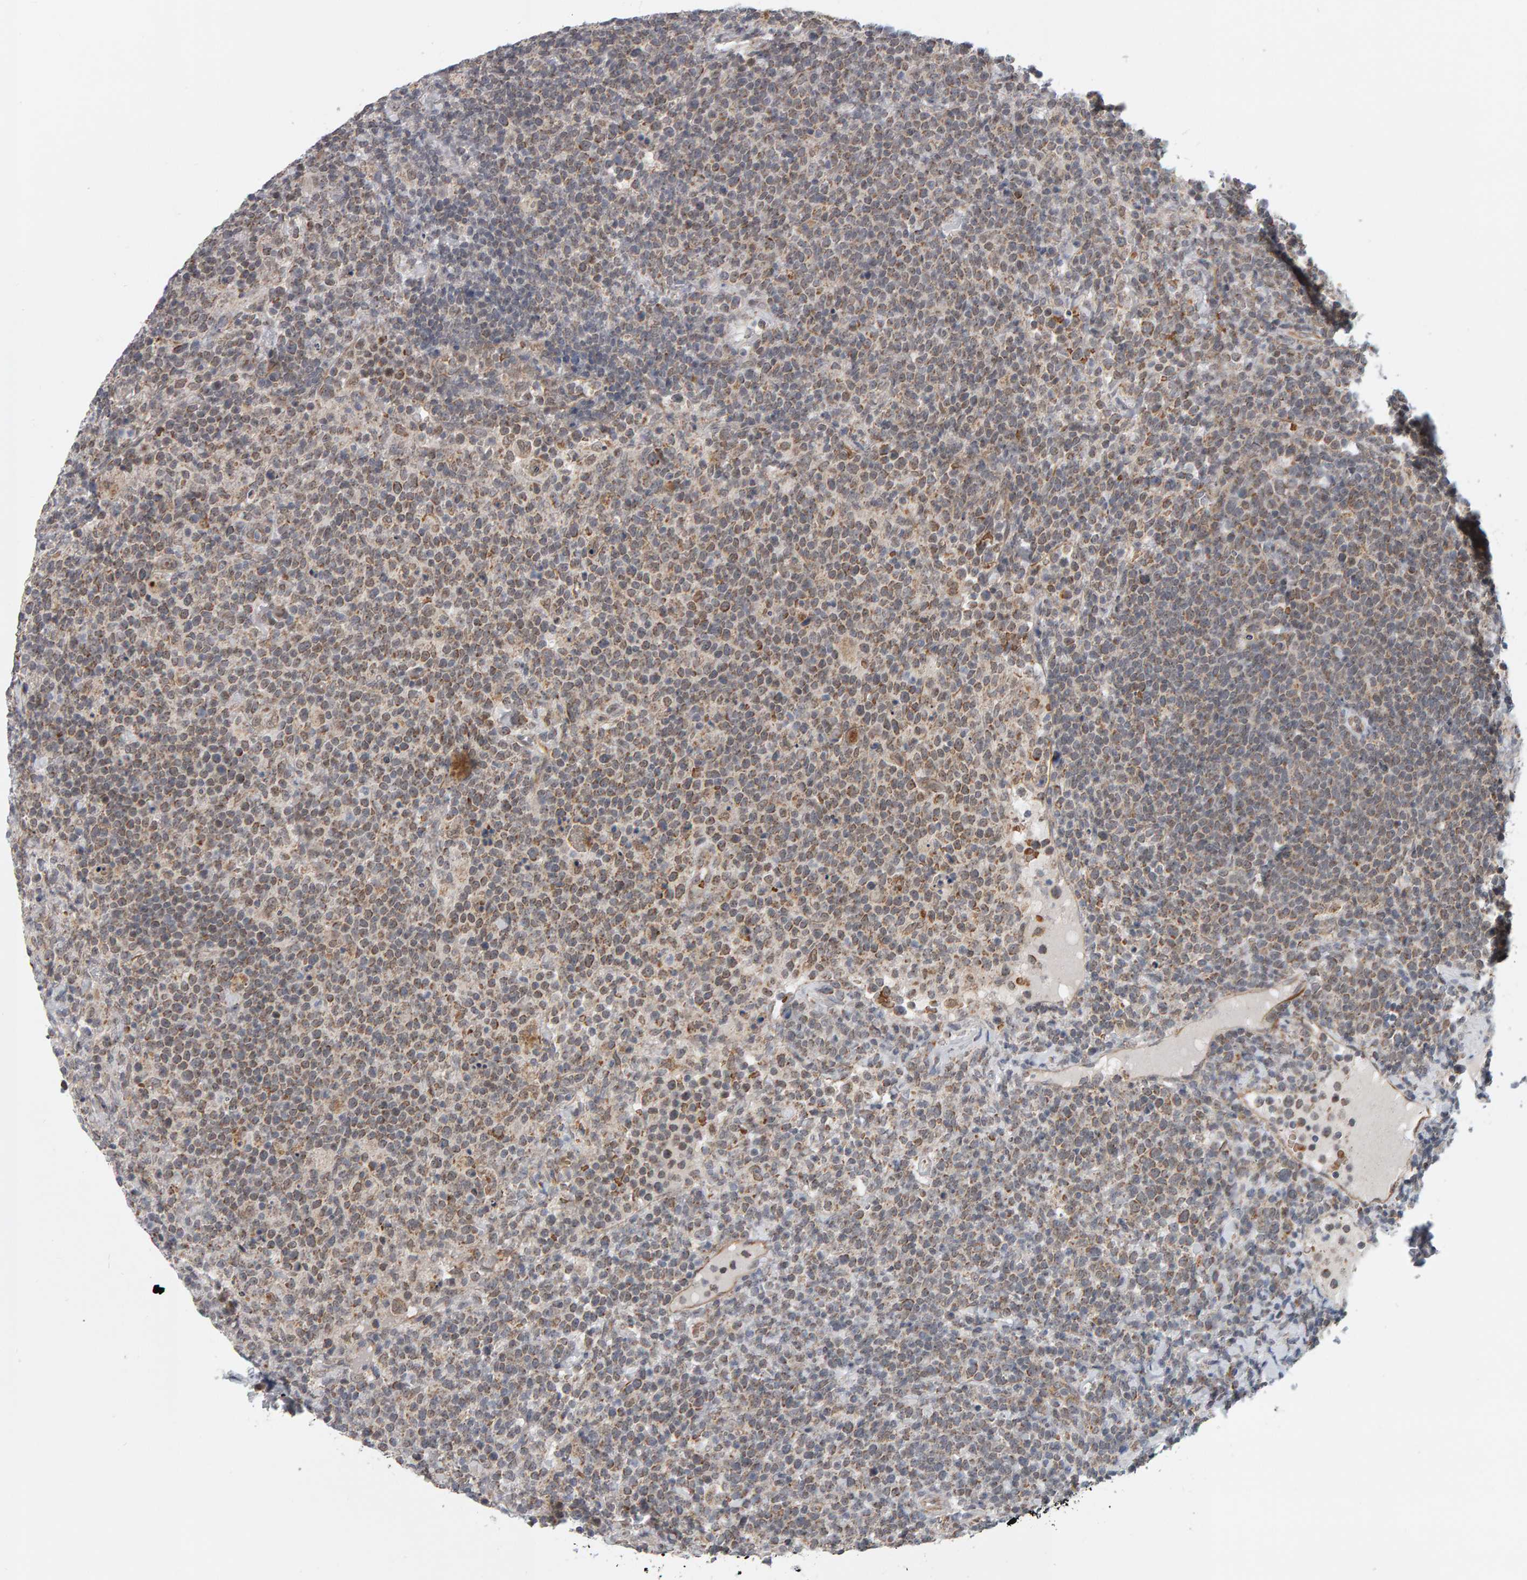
{"staining": {"intensity": "weak", "quantity": "25%-75%", "location": "cytoplasmic/membranous"}, "tissue": "lymphoma", "cell_type": "Tumor cells", "image_type": "cancer", "snomed": [{"axis": "morphology", "description": "Malignant lymphoma, non-Hodgkin's type, High grade"}, {"axis": "topography", "description": "Lymph node"}], "caption": "This is an image of IHC staining of malignant lymphoma, non-Hodgkin's type (high-grade), which shows weak positivity in the cytoplasmic/membranous of tumor cells.", "gene": "DAP3", "patient": {"sex": "male", "age": 61}}